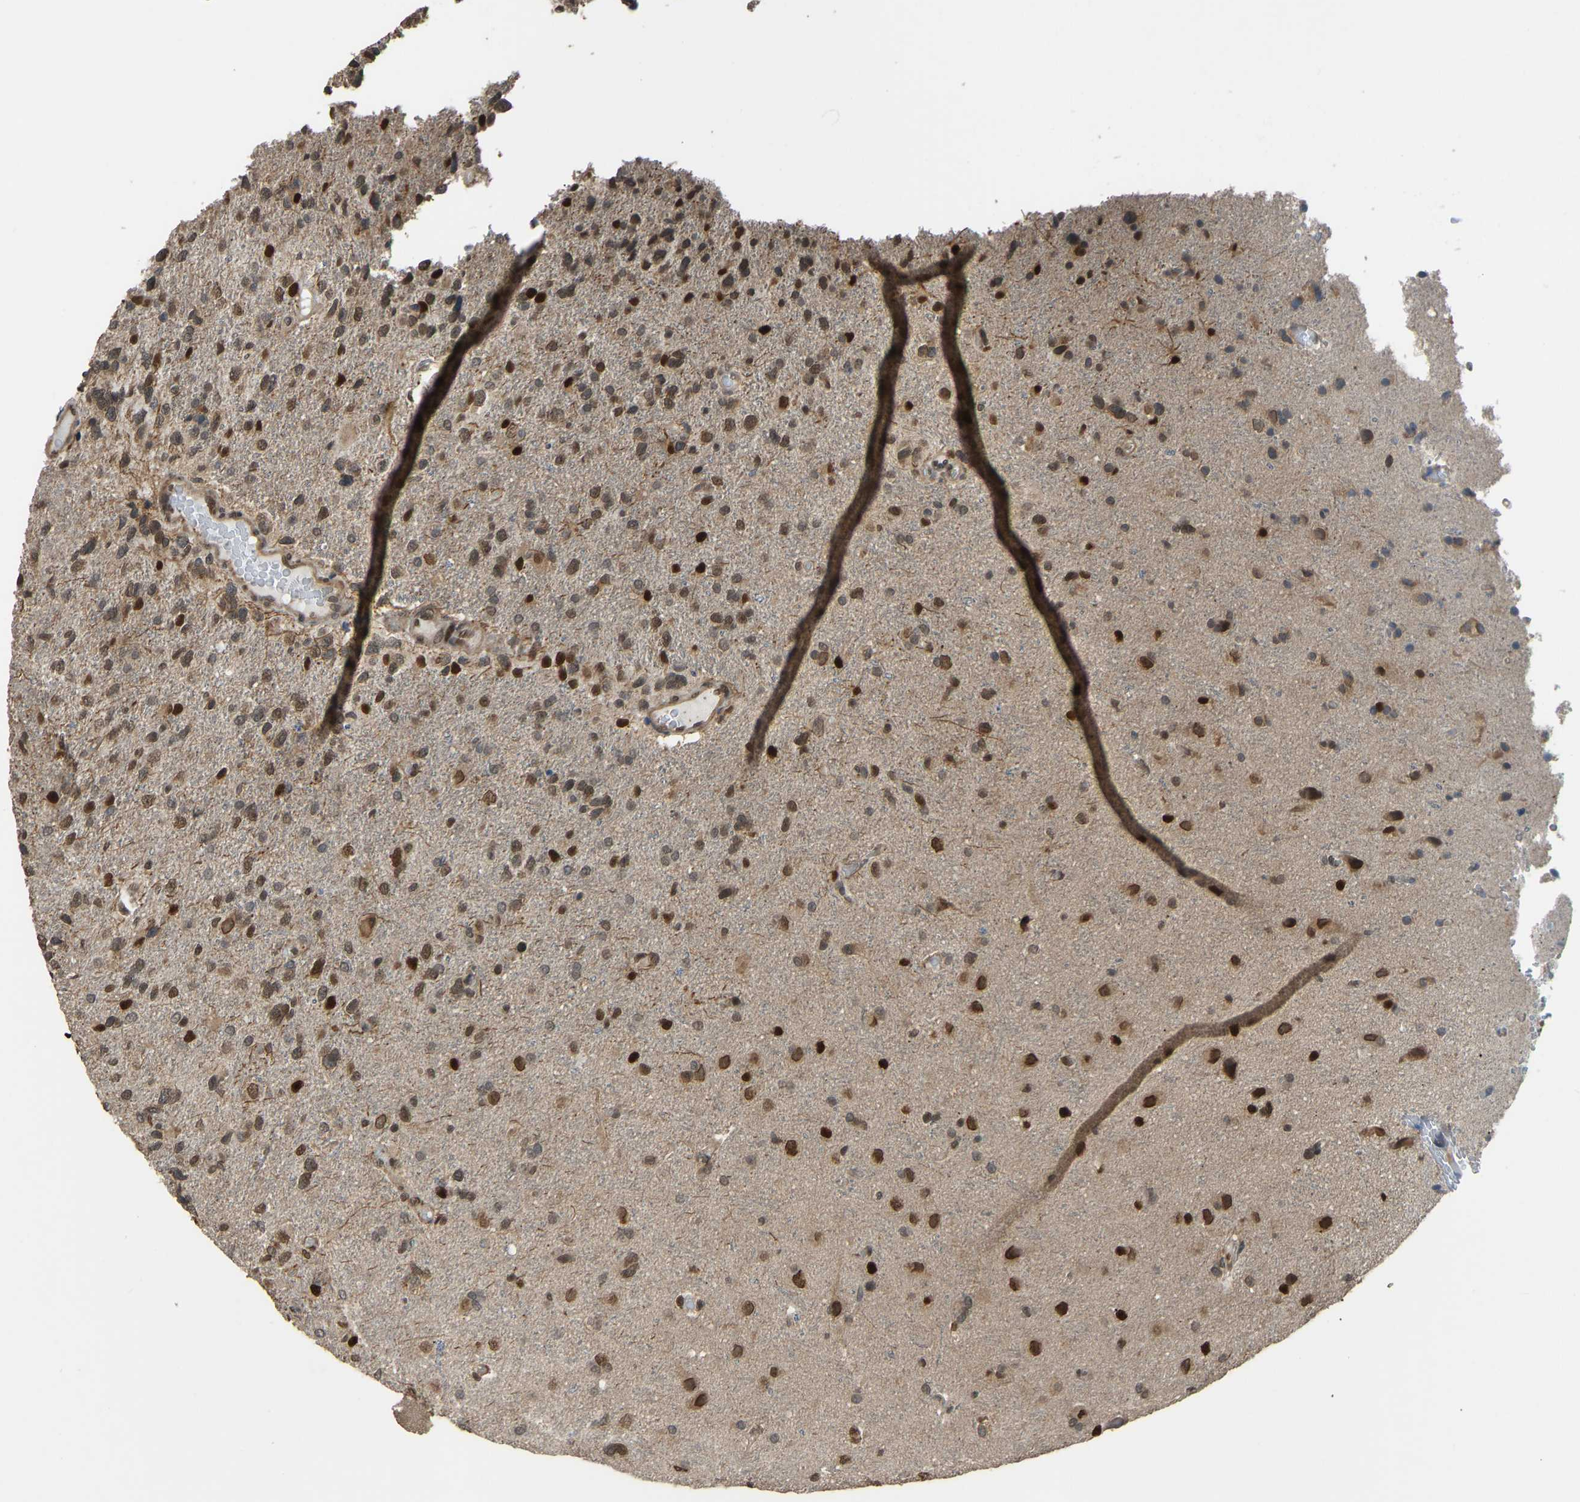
{"staining": {"intensity": "strong", "quantity": "25%-75%", "location": "cytoplasmic/membranous,nuclear"}, "tissue": "glioma", "cell_type": "Tumor cells", "image_type": "cancer", "snomed": [{"axis": "morphology", "description": "Glioma, malignant, High grade"}, {"axis": "topography", "description": "Brain"}], "caption": "Human glioma stained for a protein (brown) displays strong cytoplasmic/membranous and nuclear positive positivity in approximately 25%-75% of tumor cells.", "gene": "KPNA6", "patient": {"sex": "female", "age": 58}}